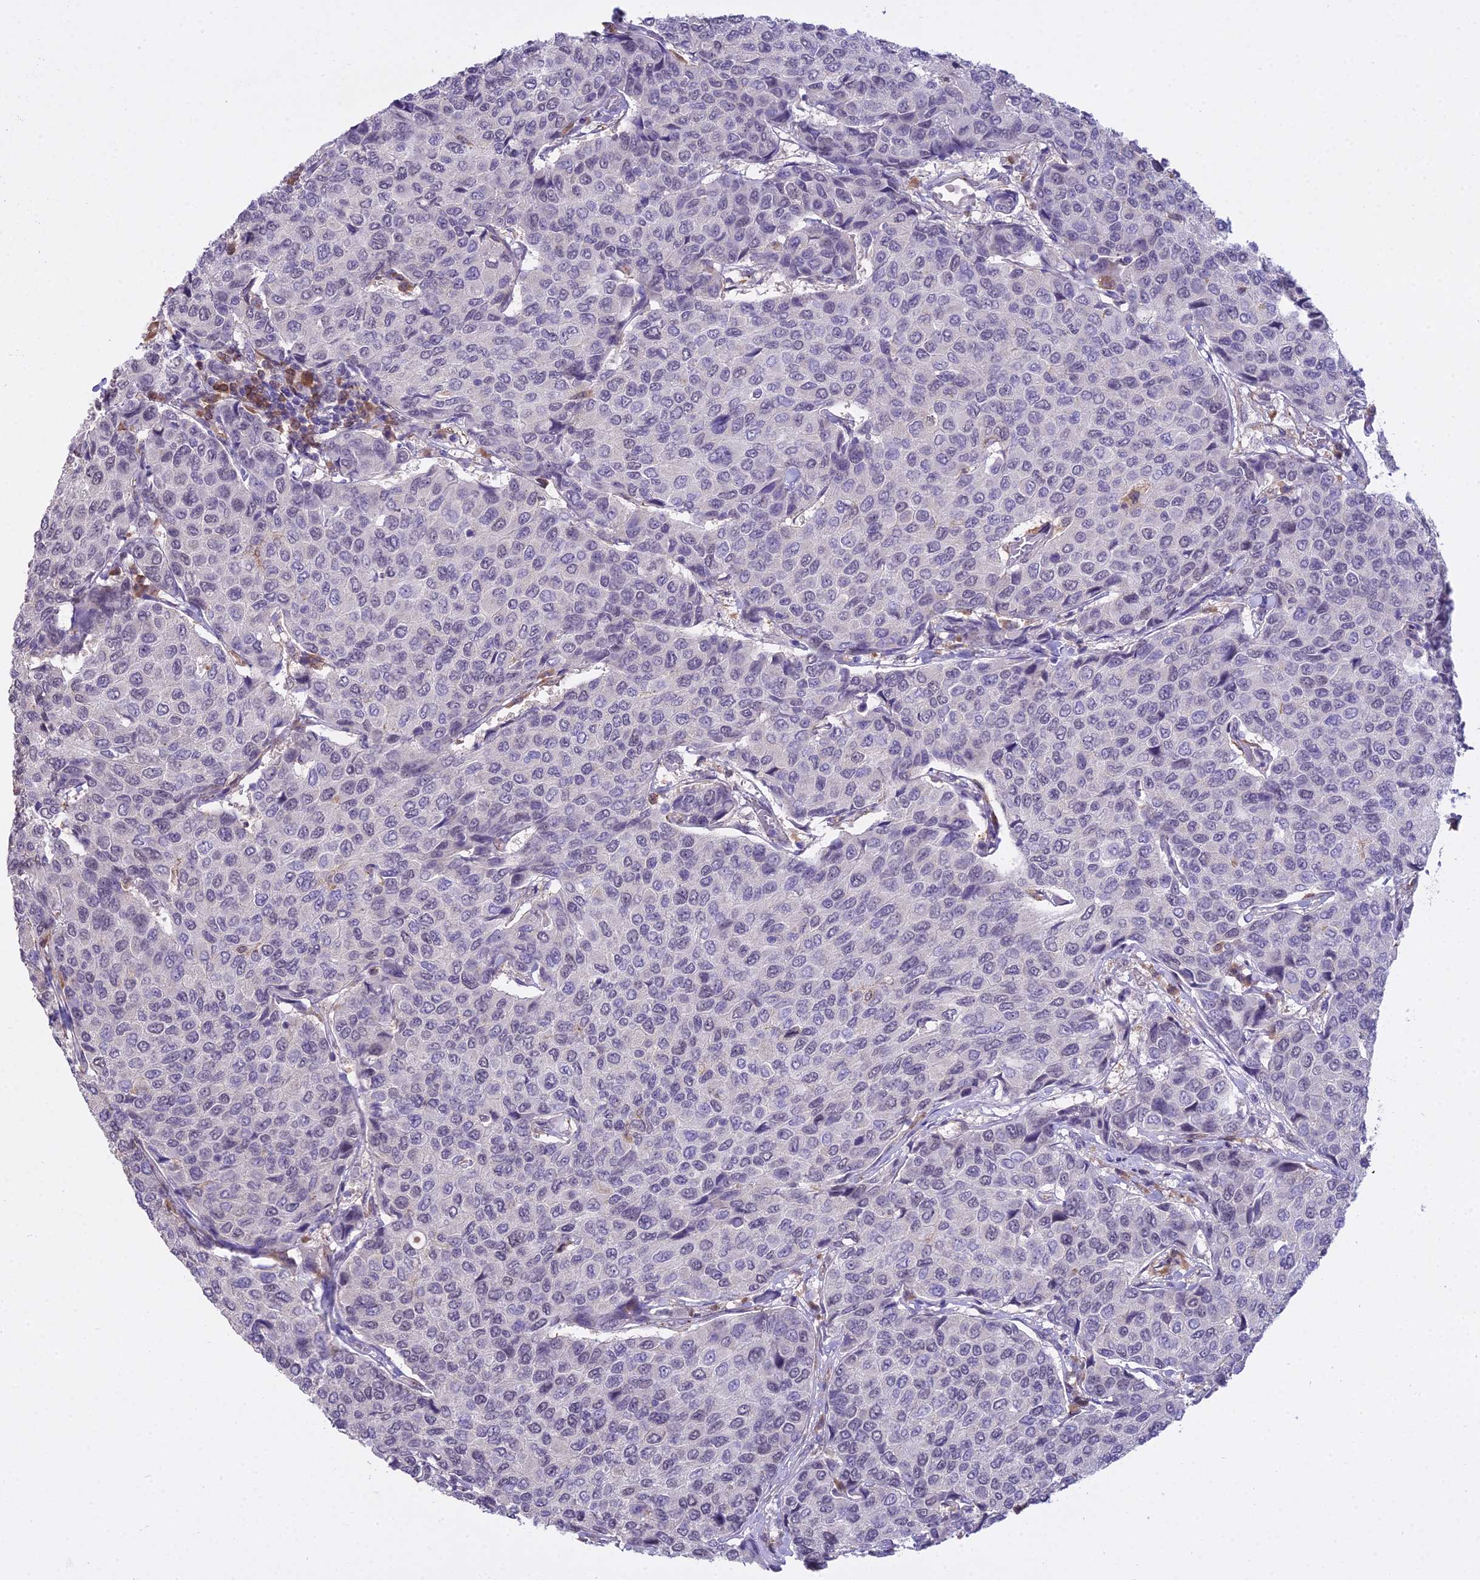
{"staining": {"intensity": "negative", "quantity": "none", "location": "none"}, "tissue": "breast cancer", "cell_type": "Tumor cells", "image_type": "cancer", "snomed": [{"axis": "morphology", "description": "Duct carcinoma"}, {"axis": "topography", "description": "Breast"}], "caption": "Immunohistochemical staining of invasive ductal carcinoma (breast) exhibits no significant positivity in tumor cells. (DAB immunohistochemistry with hematoxylin counter stain).", "gene": "BLNK", "patient": {"sex": "female", "age": 55}}